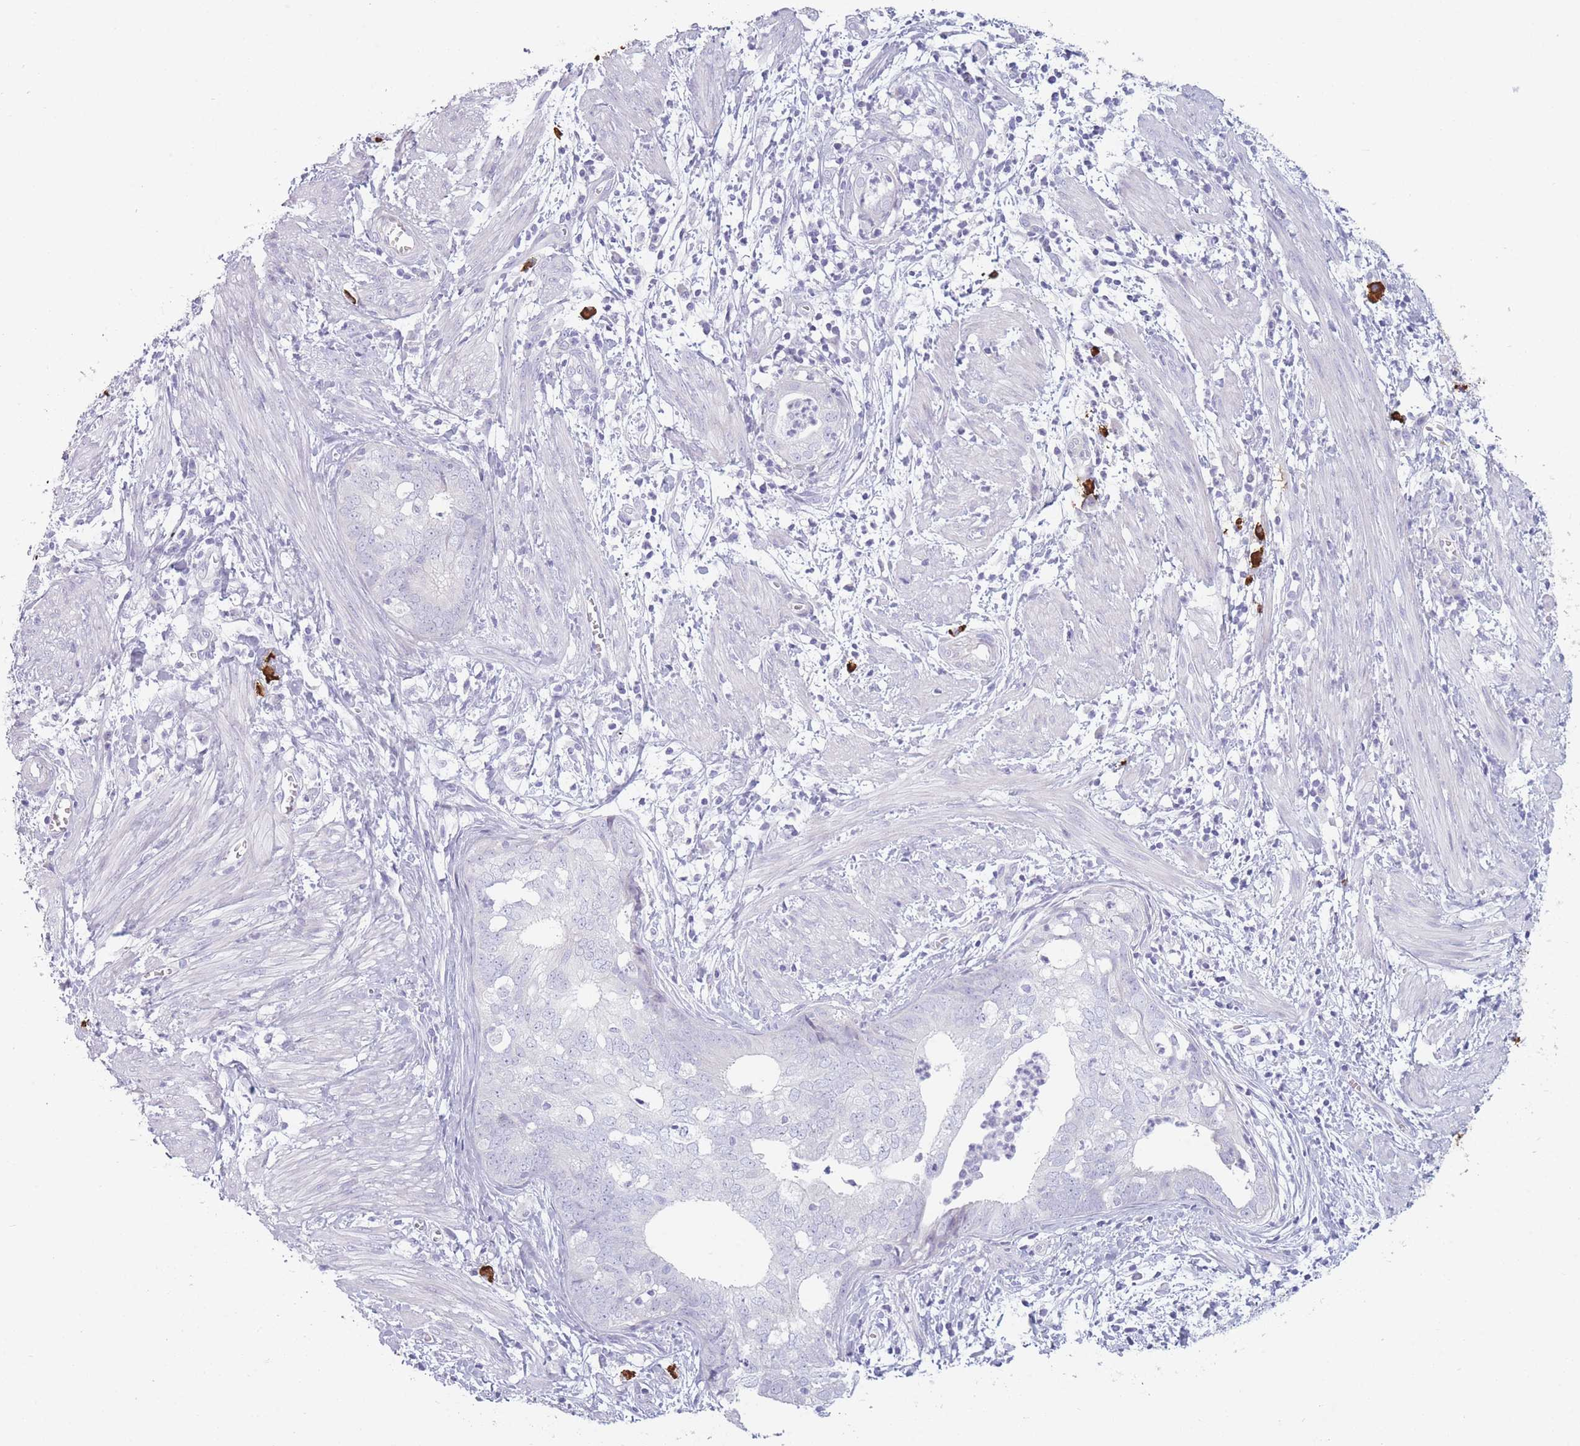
{"staining": {"intensity": "negative", "quantity": "none", "location": "none"}, "tissue": "endometrial cancer", "cell_type": "Tumor cells", "image_type": "cancer", "snomed": [{"axis": "morphology", "description": "Adenocarcinoma, NOS"}, {"axis": "topography", "description": "Endometrium"}], "caption": "The IHC image has no significant expression in tumor cells of endometrial cancer tissue.", "gene": "PLEKHG2", "patient": {"sex": "female", "age": 68}}